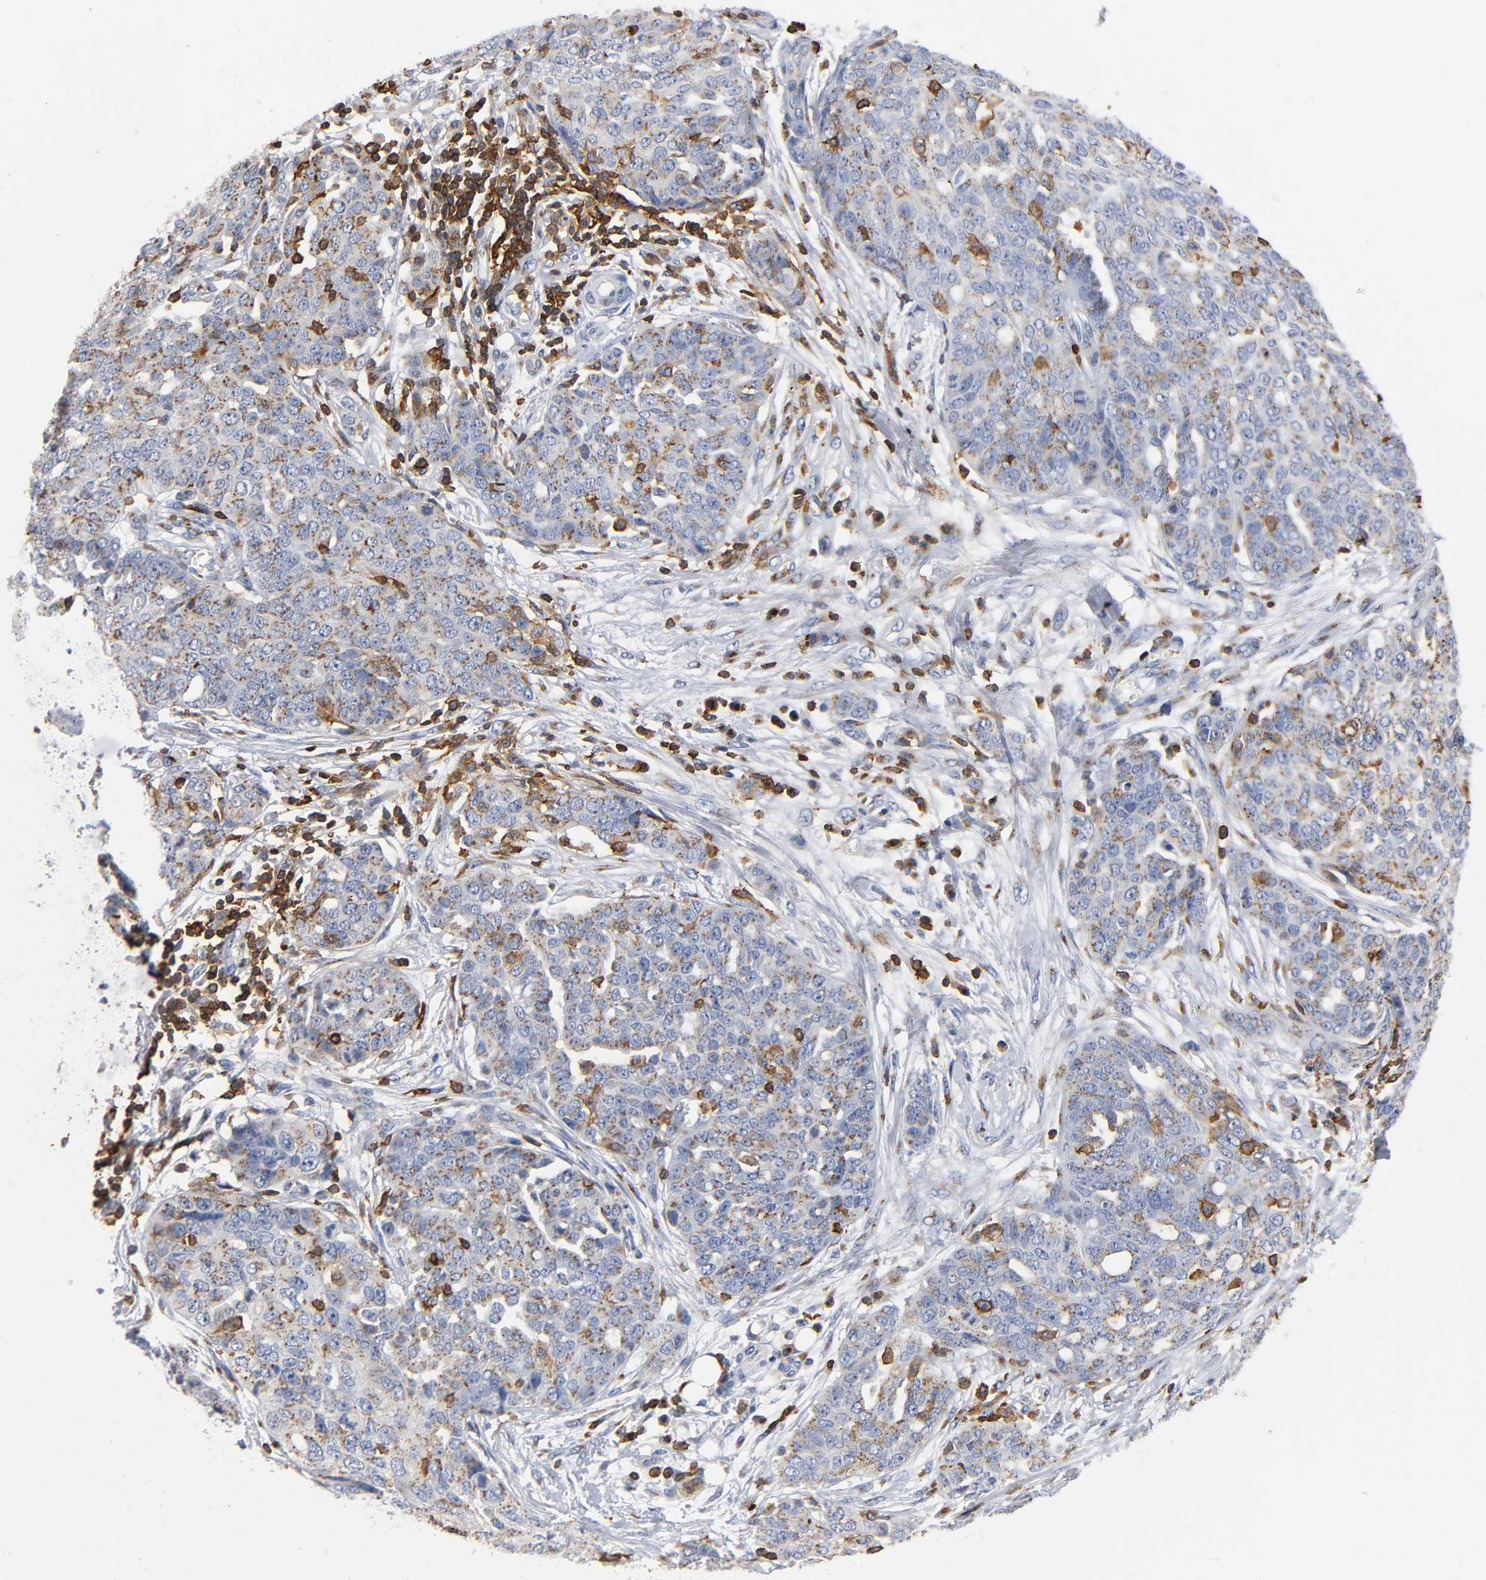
{"staining": {"intensity": "moderate", "quantity": ">75%", "location": "cytoplasmic/membranous"}, "tissue": "ovarian cancer", "cell_type": "Tumor cells", "image_type": "cancer", "snomed": [{"axis": "morphology", "description": "Cystadenocarcinoma, serous, NOS"}, {"axis": "topography", "description": "Soft tissue"}, {"axis": "topography", "description": "Ovary"}], "caption": "Protein staining reveals moderate cytoplasmic/membranous positivity in about >75% of tumor cells in ovarian cancer (serous cystadenocarcinoma). (DAB IHC with brightfield microscopy, high magnification).", "gene": "CAPN10", "patient": {"sex": "female", "age": 57}}